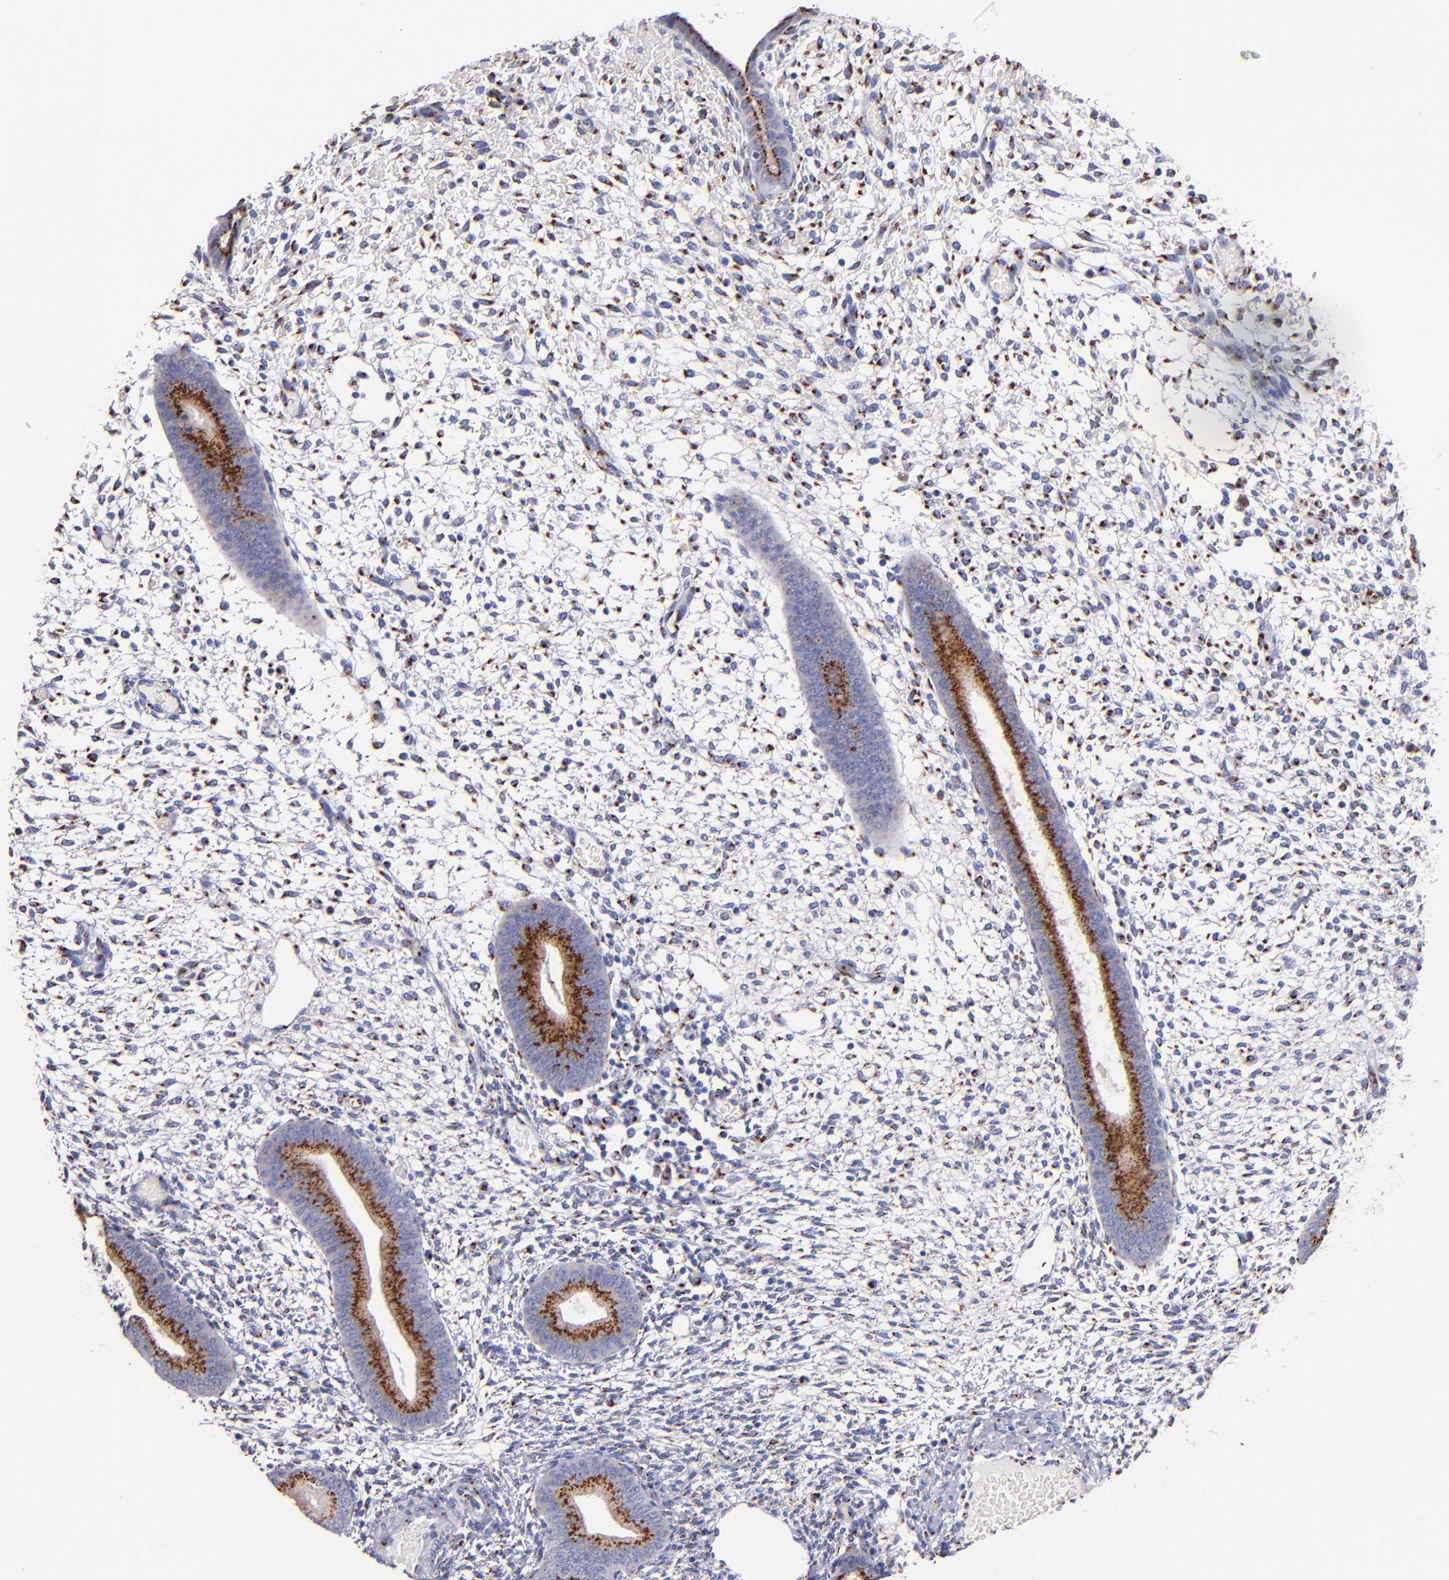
{"staining": {"intensity": "moderate", "quantity": "25%-75%", "location": "cytoplasmic/membranous"}, "tissue": "endometrium", "cell_type": "Cells in endometrial stroma", "image_type": "normal", "snomed": [{"axis": "morphology", "description": "Normal tissue, NOS"}, {"axis": "topography", "description": "Endometrium"}], "caption": "About 25%-75% of cells in endometrial stroma in normal human endometrium exhibit moderate cytoplasmic/membranous protein expression as visualized by brown immunohistochemical staining.", "gene": "GOLIM4", "patient": {"sex": "female", "age": 42}}